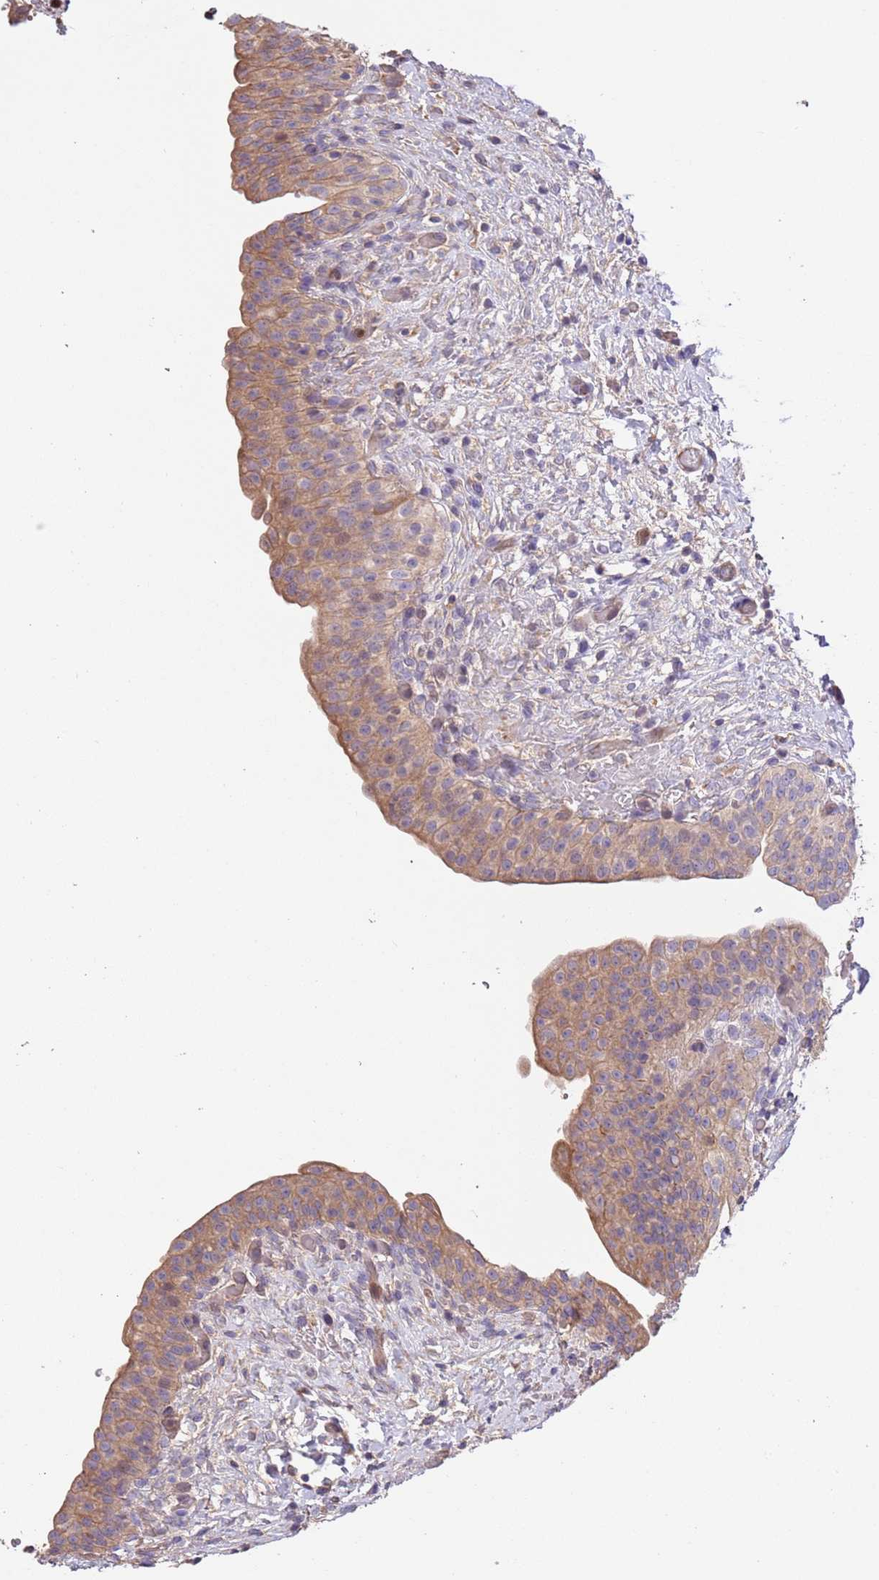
{"staining": {"intensity": "weak", "quantity": ">75%", "location": "cytoplasmic/membranous"}, "tissue": "urinary bladder", "cell_type": "Urothelial cells", "image_type": "normal", "snomed": [{"axis": "morphology", "description": "Normal tissue, NOS"}, {"axis": "topography", "description": "Urinary bladder"}], "caption": "Brown immunohistochemical staining in normal human urinary bladder reveals weak cytoplasmic/membranous positivity in about >75% of urothelial cells. (DAB IHC with brightfield microscopy, high magnification).", "gene": "FAM89B", "patient": {"sex": "male", "age": 69}}